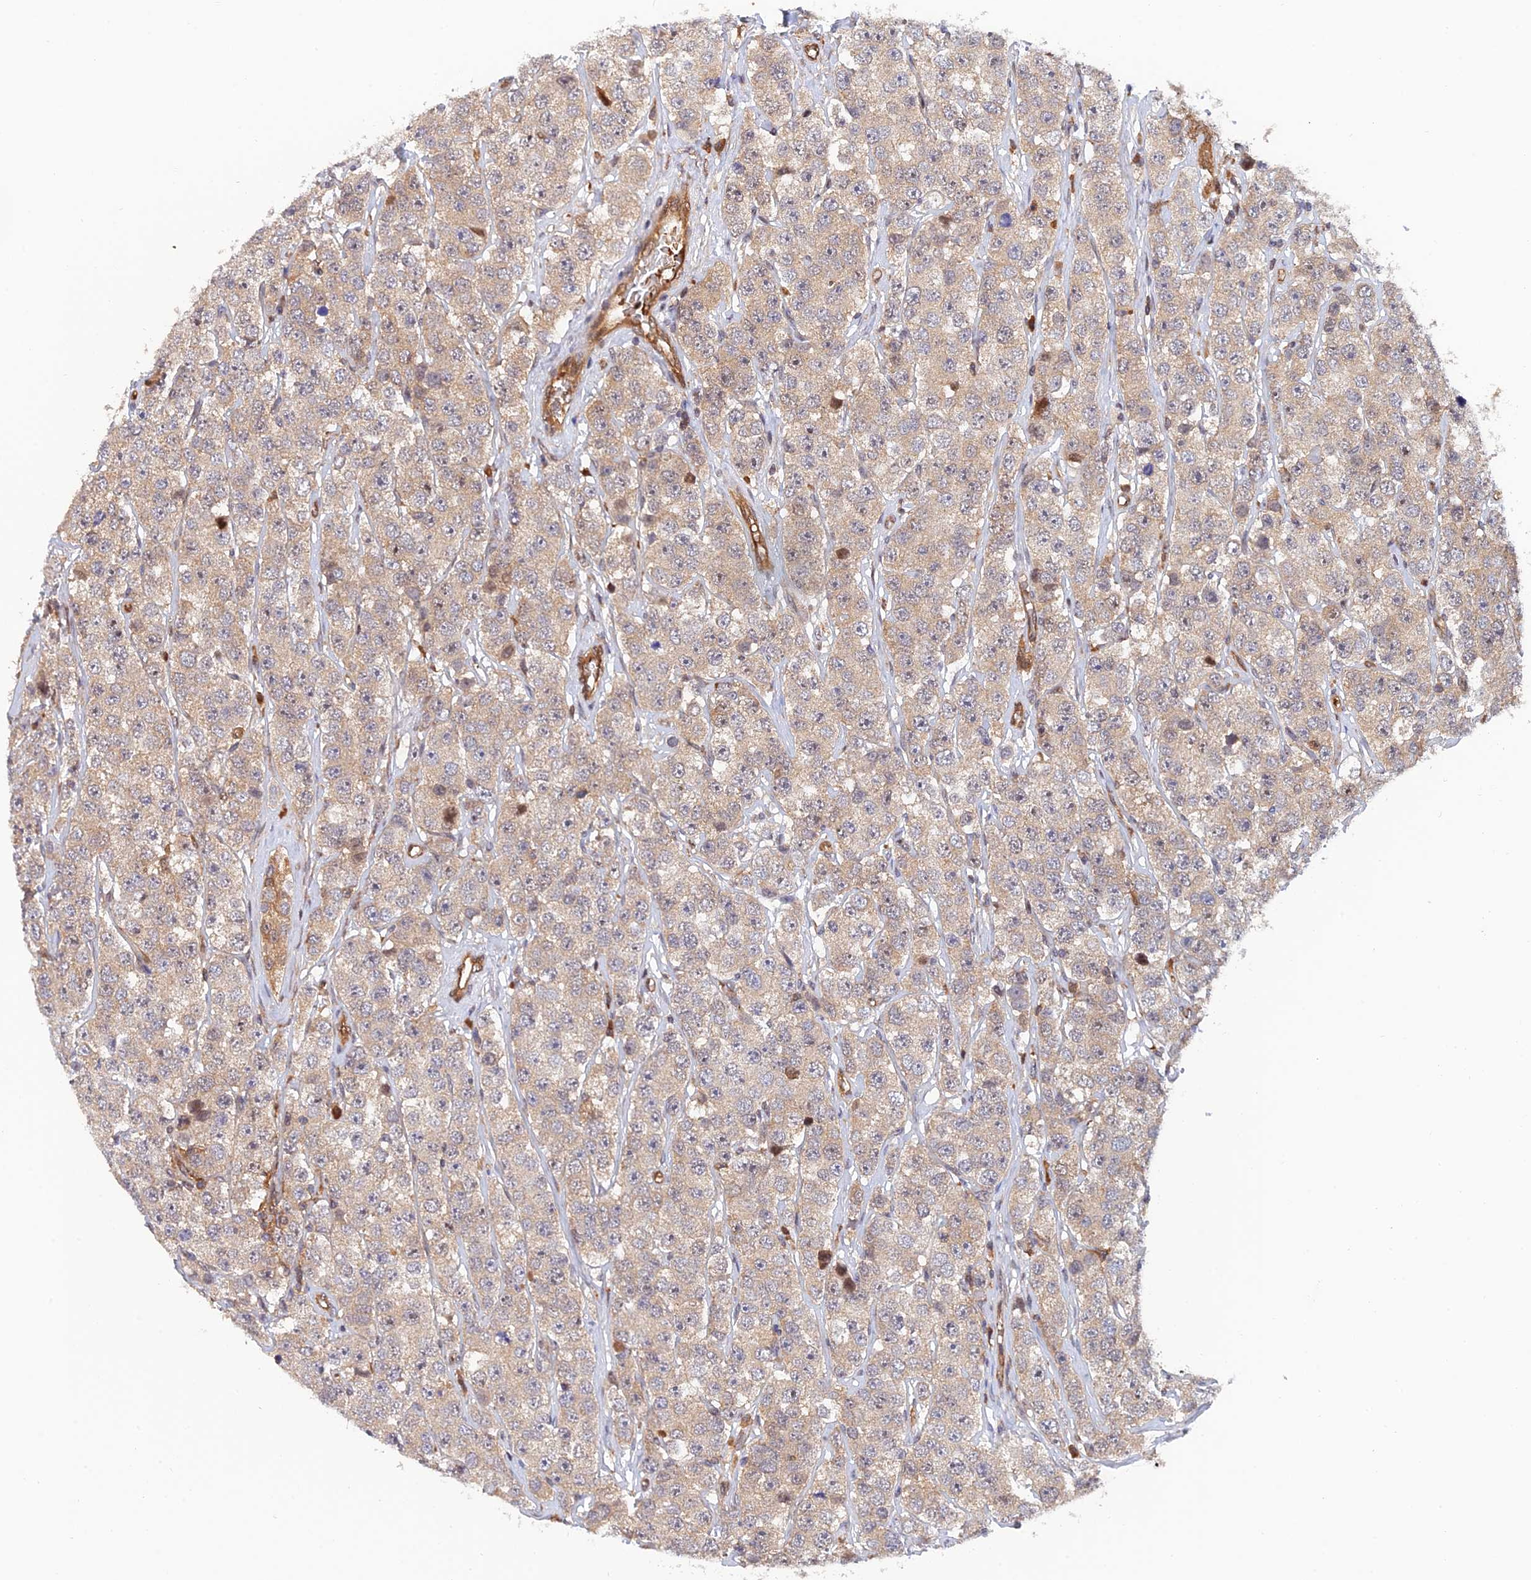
{"staining": {"intensity": "weak", "quantity": ">75%", "location": "cytoplasmic/membranous"}, "tissue": "testis cancer", "cell_type": "Tumor cells", "image_type": "cancer", "snomed": [{"axis": "morphology", "description": "Seminoma, NOS"}, {"axis": "topography", "description": "Testis"}], "caption": "Tumor cells demonstrate weak cytoplasmic/membranous staining in about >75% of cells in testis cancer (seminoma).", "gene": "ARL2BP", "patient": {"sex": "male", "age": 28}}